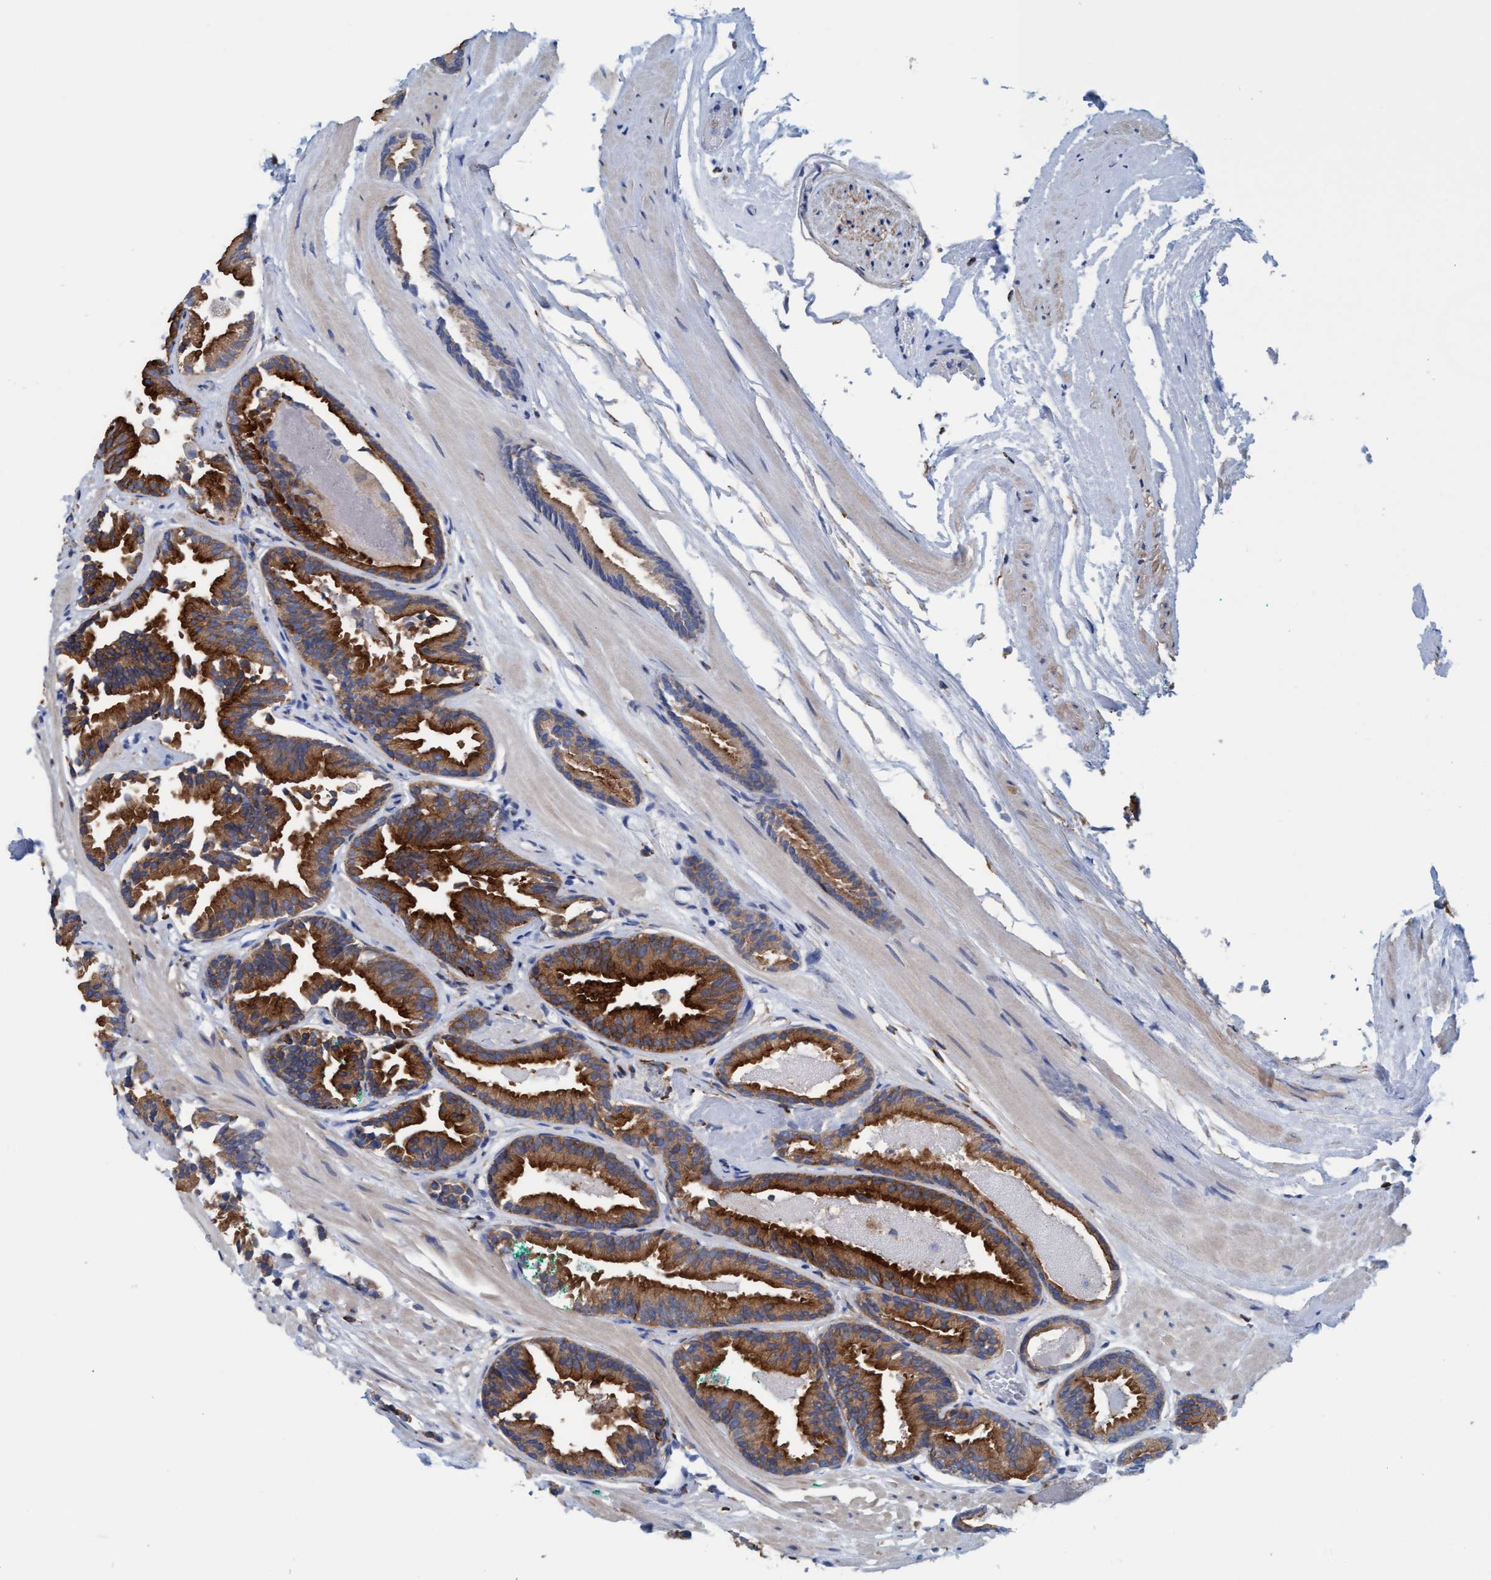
{"staining": {"intensity": "strong", "quantity": ">75%", "location": "cytoplasmic/membranous"}, "tissue": "prostate cancer", "cell_type": "Tumor cells", "image_type": "cancer", "snomed": [{"axis": "morphology", "description": "Adenocarcinoma, Low grade"}, {"axis": "topography", "description": "Prostate"}], "caption": "Prostate adenocarcinoma (low-grade) stained with a protein marker displays strong staining in tumor cells.", "gene": "EZR", "patient": {"sex": "male", "age": 51}}